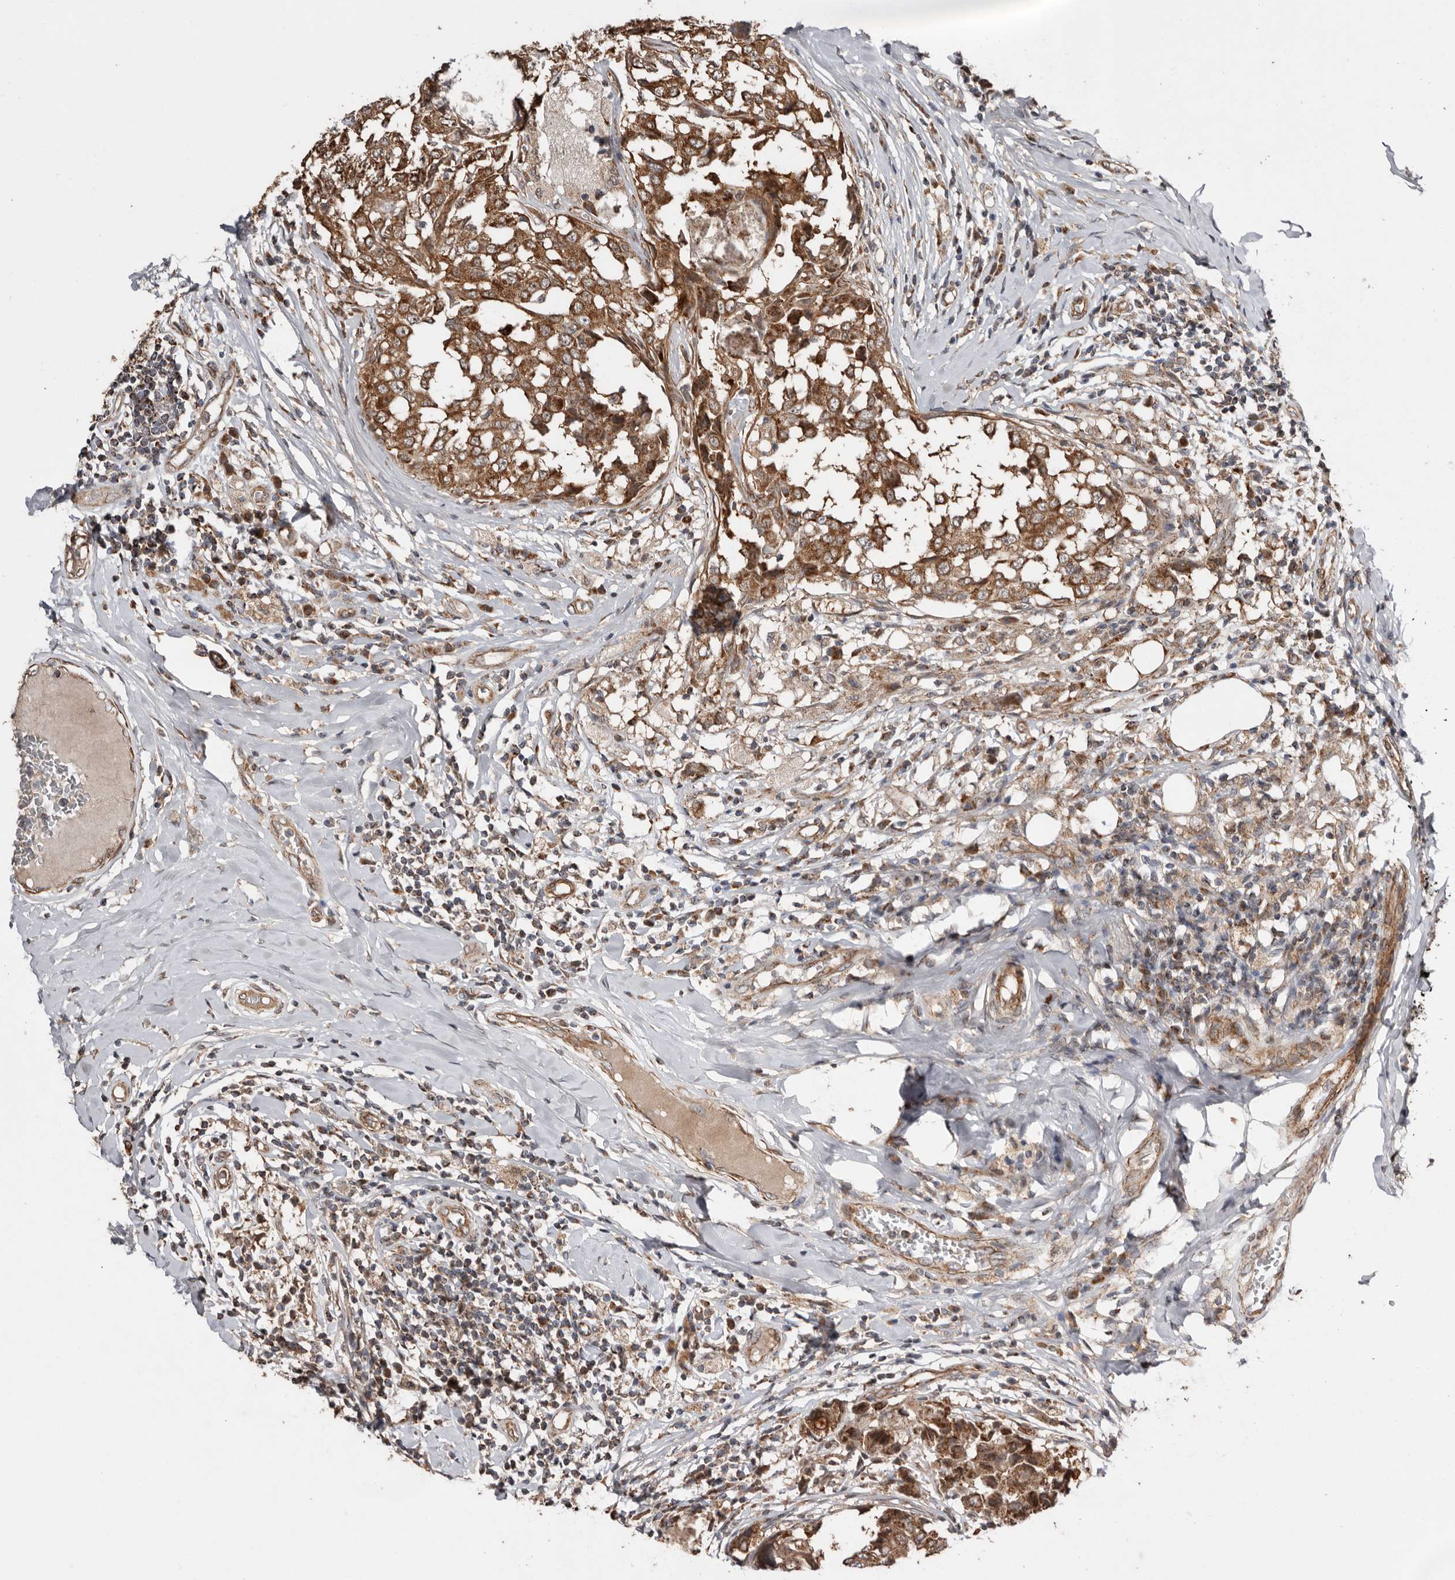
{"staining": {"intensity": "moderate", "quantity": ">75%", "location": "cytoplasmic/membranous"}, "tissue": "breast cancer", "cell_type": "Tumor cells", "image_type": "cancer", "snomed": [{"axis": "morphology", "description": "Duct carcinoma"}, {"axis": "topography", "description": "Breast"}], "caption": "DAB immunohistochemical staining of human intraductal carcinoma (breast) reveals moderate cytoplasmic/membranous protein positivity in approximately >75% of tumor cells.", "gene": "PROKR1", "patient": {"sex": "female", "age": 27}}